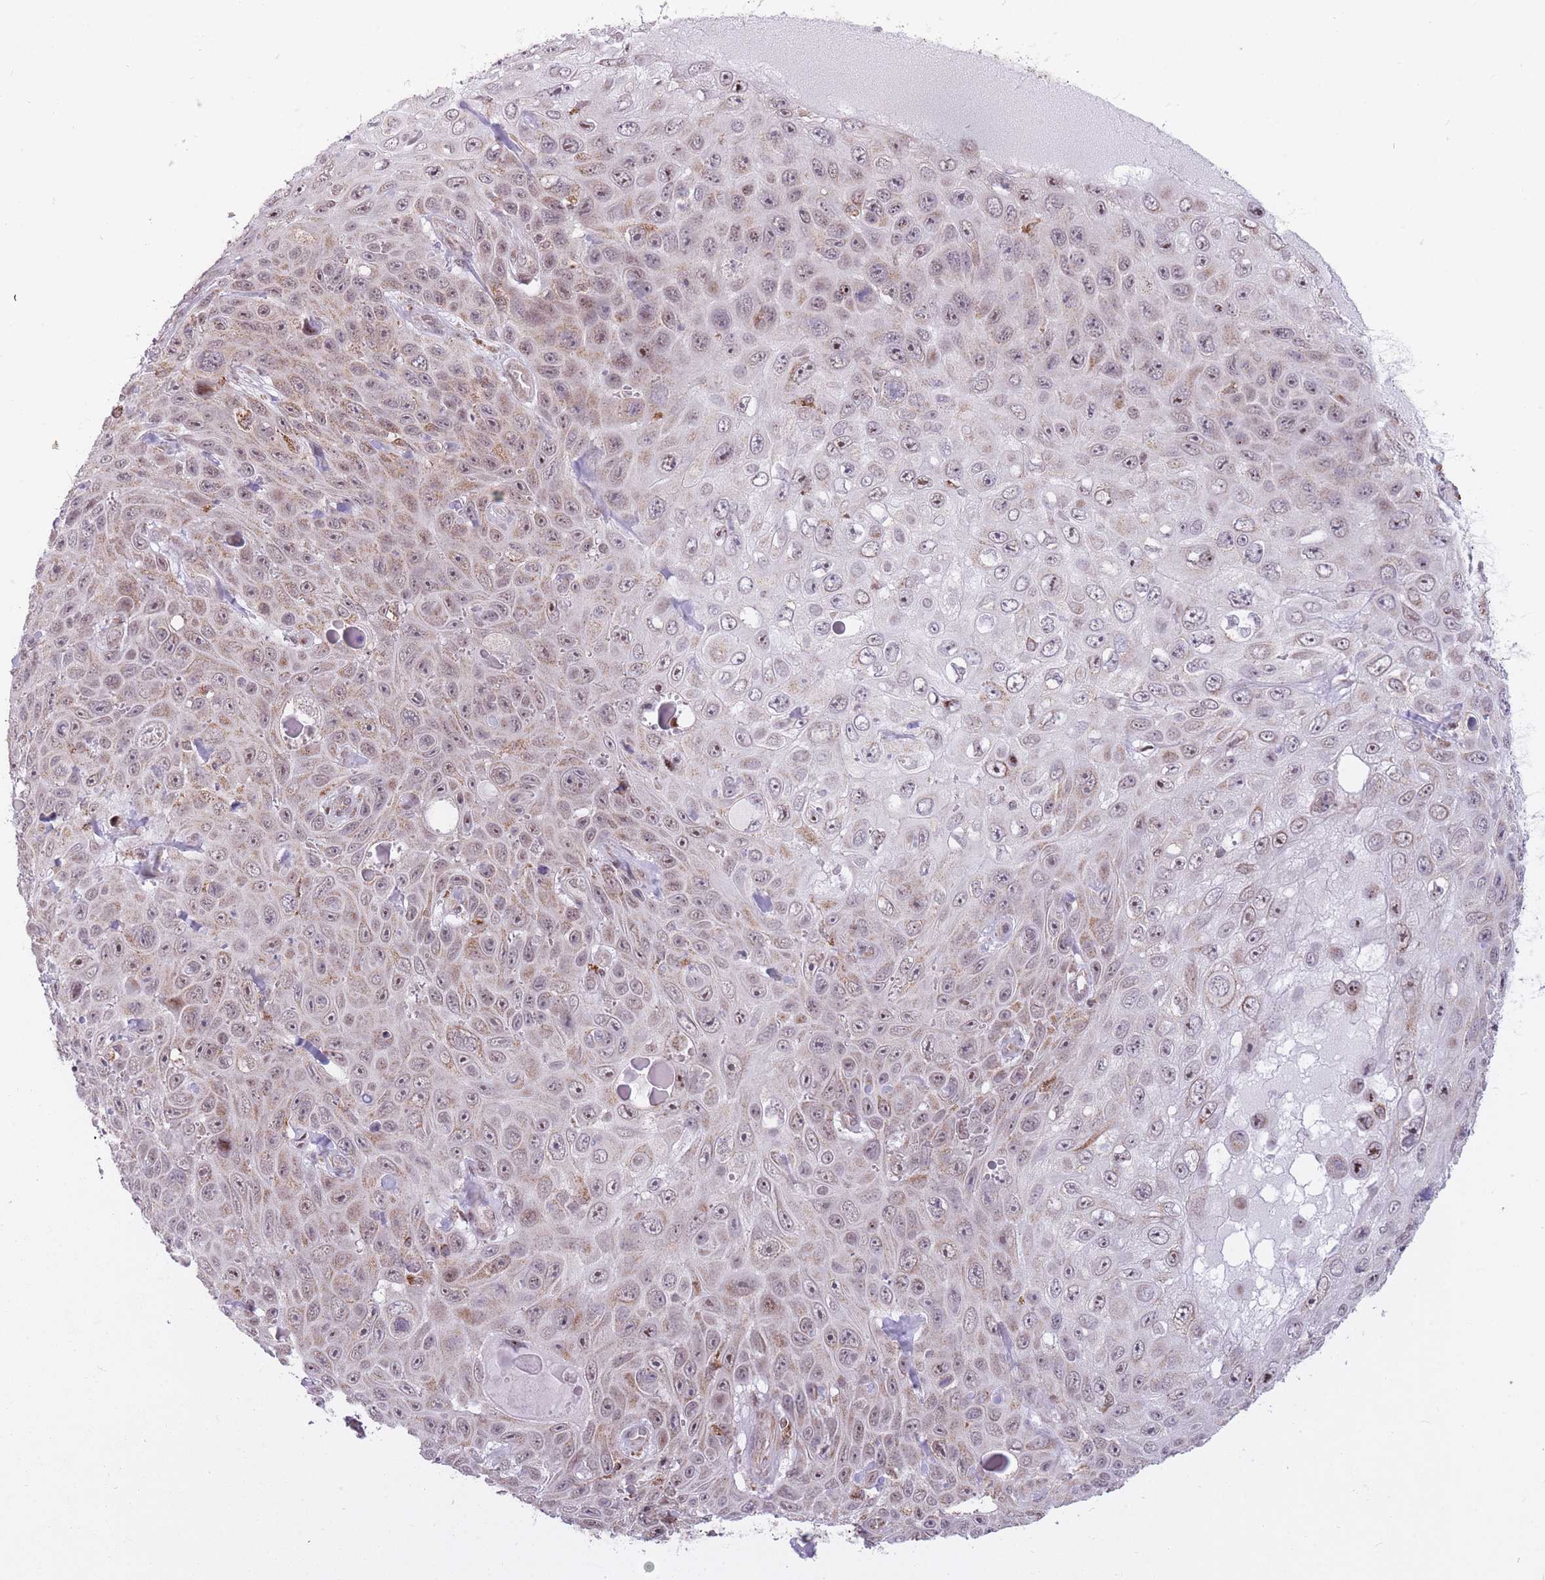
{"staining": {"intensity": "moderate", "quantity": "<25%", "location": "nuclear"}, "tissue": "skin cancer", "cell_type": "Tumor cells", "image_type": "cancer", "snomed": [{"axis": "morphology", "description": "Squamous cell carcinoma, NOS"}, {"axis": "topography", "description": "Skin"}], "caption": "IHC micrograph of neoplastic tissue: human skin cancer (squamous cell carcinoma) stained using IHC demonstrates low levels of moderate protein expression localized specifically in the nuclear of tumor cells, appearing as a nuclear brown color.", "gene": "DPYSL4", "patient": {"sex": "male", "age": 82}}